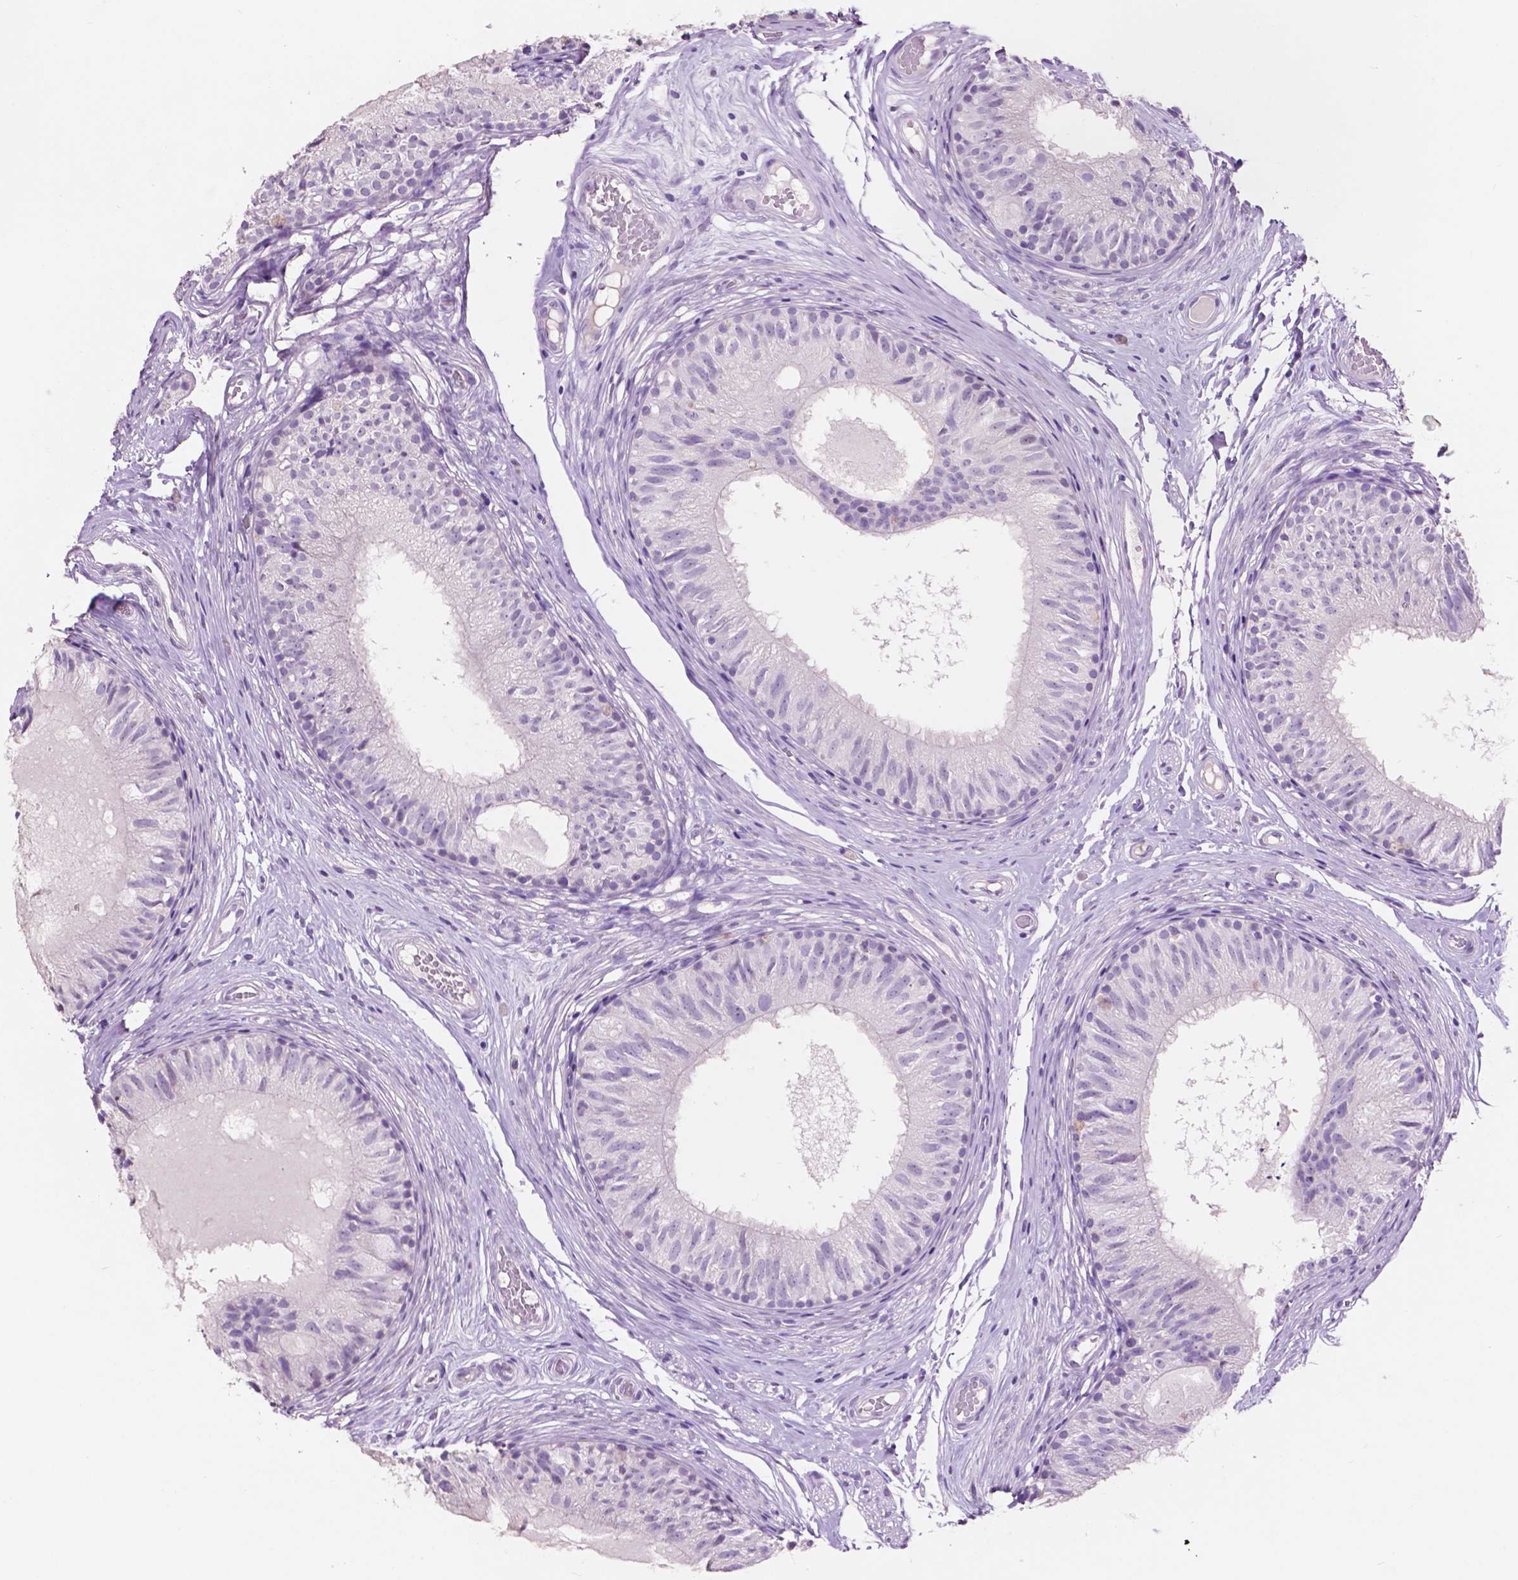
{"staining": {"intensity": "negative", "quantity": "none", "location": "none"}, "tissue": "epididymis", "cell_type": "Glandular cells", "image_type": "normal", "snomed": [{"axis": "morphology", "description": "Normal tissue, NOS"}, {"axis": "topography", "description": "Epididymis"}], "caption": "DAB (3,3'-diaminobenzidine) immunohistochemical staining of normal human epididymis exhibits no significant staining in glandular cells. (Stains: DAB immunohistochemistry with hematoxylin counter stain, Microscopy: brightfield microscopy at high magnification).", "gene": "IDO1", "patient": {"sex": "male", "age": 29}}